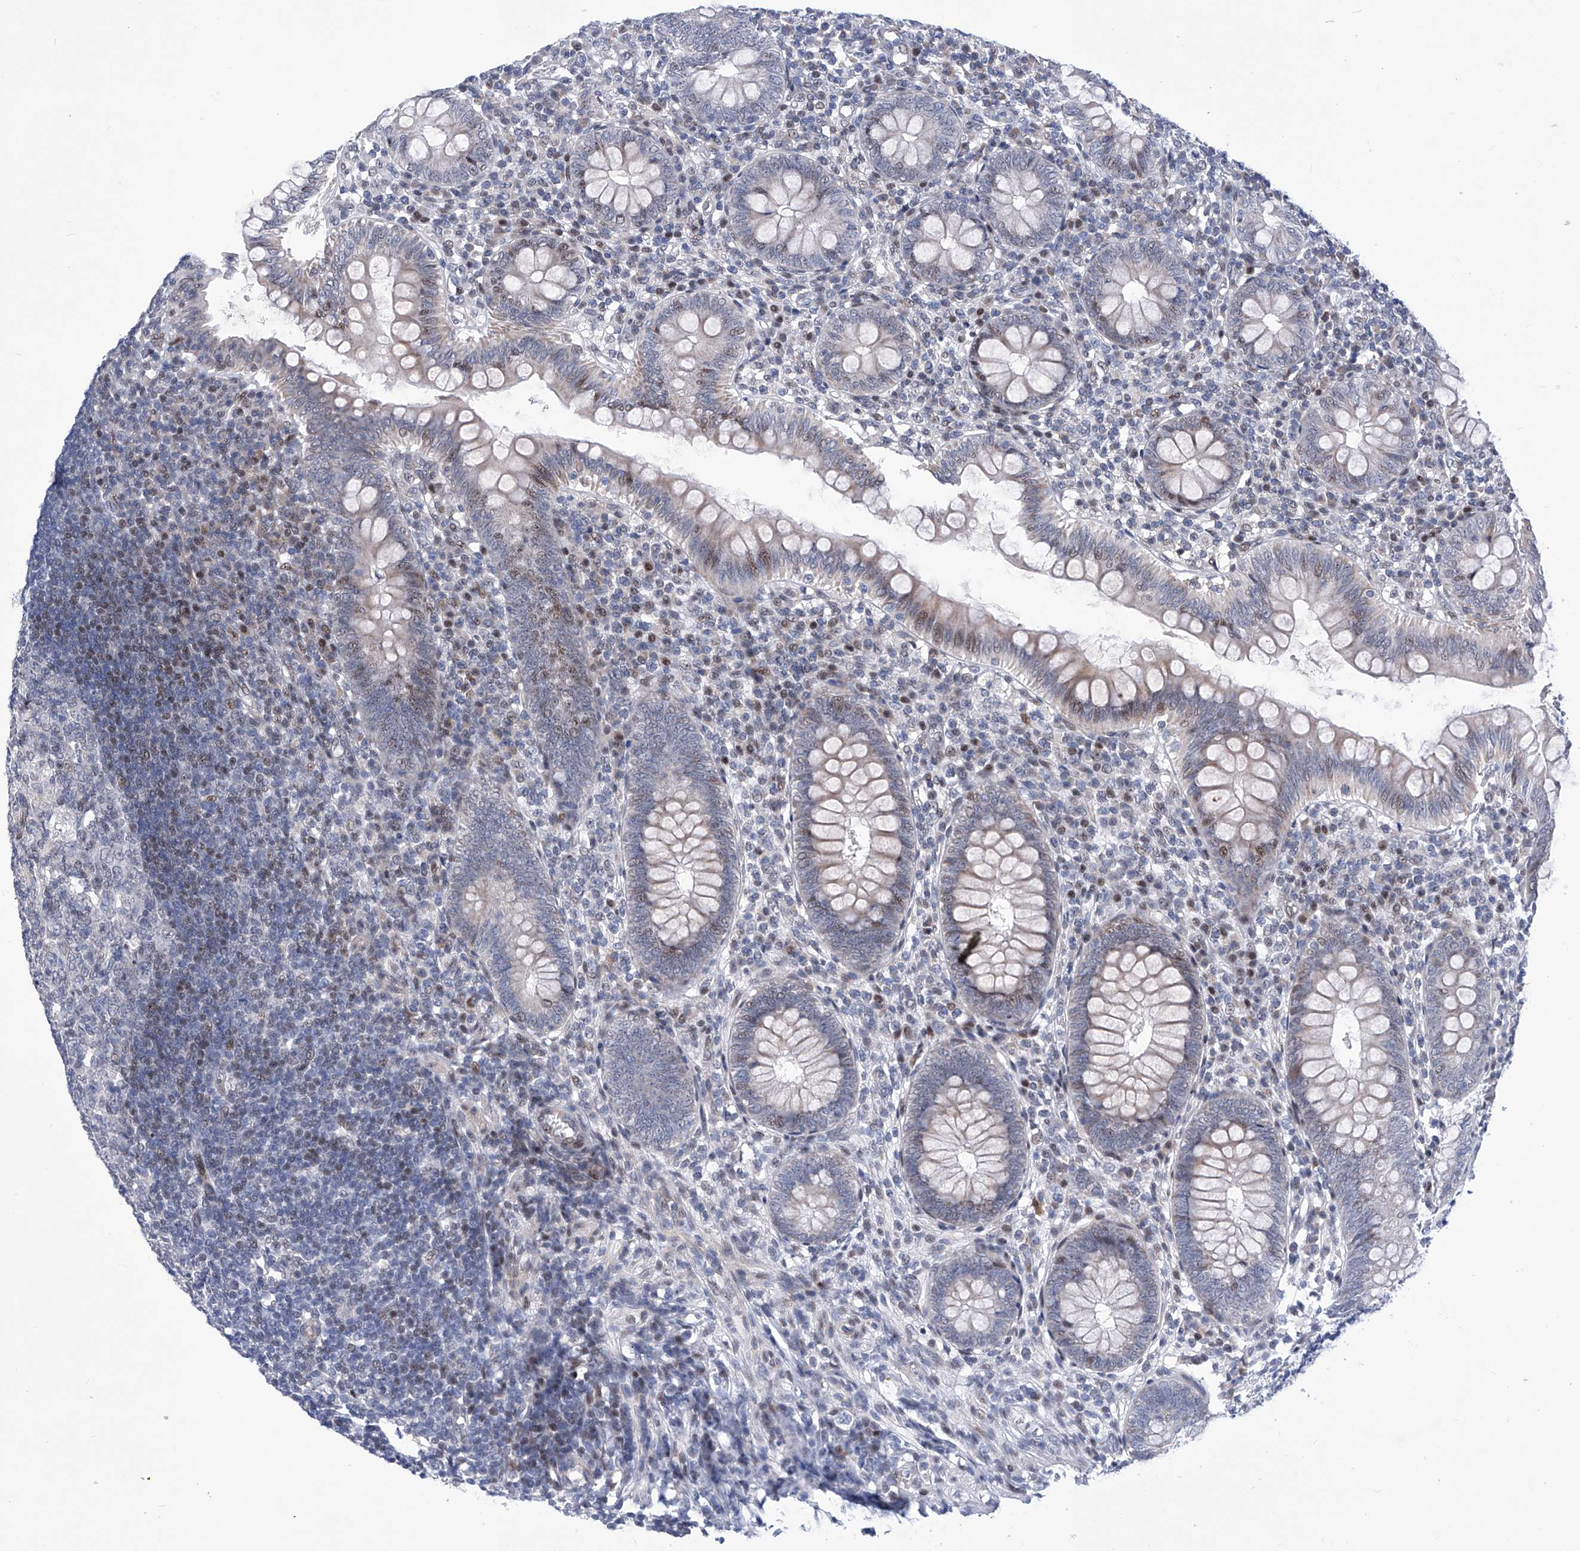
{"staining": {"intensity": "moderate", "quantity": "<25%", "location": "cytoplasmic/membranous,nuclear"}, "tissue": "appendix", "cell_type": "Glandular cells", "image_type": "normal", "snomed": [{"axis": "morphology", "description": "Normal tissue, NOS"}, {"axis": "topography", "description": "Appendix"}], "caption": "DAB immunohistochemical staining of unremarkable appendix demonstrates moderate cytoplasmic/membranous,nuclear protein staining in approximately <25% of glandular cells.", "gene": "NUFIP1", "patient": {"sex": "male", "age": 14}}